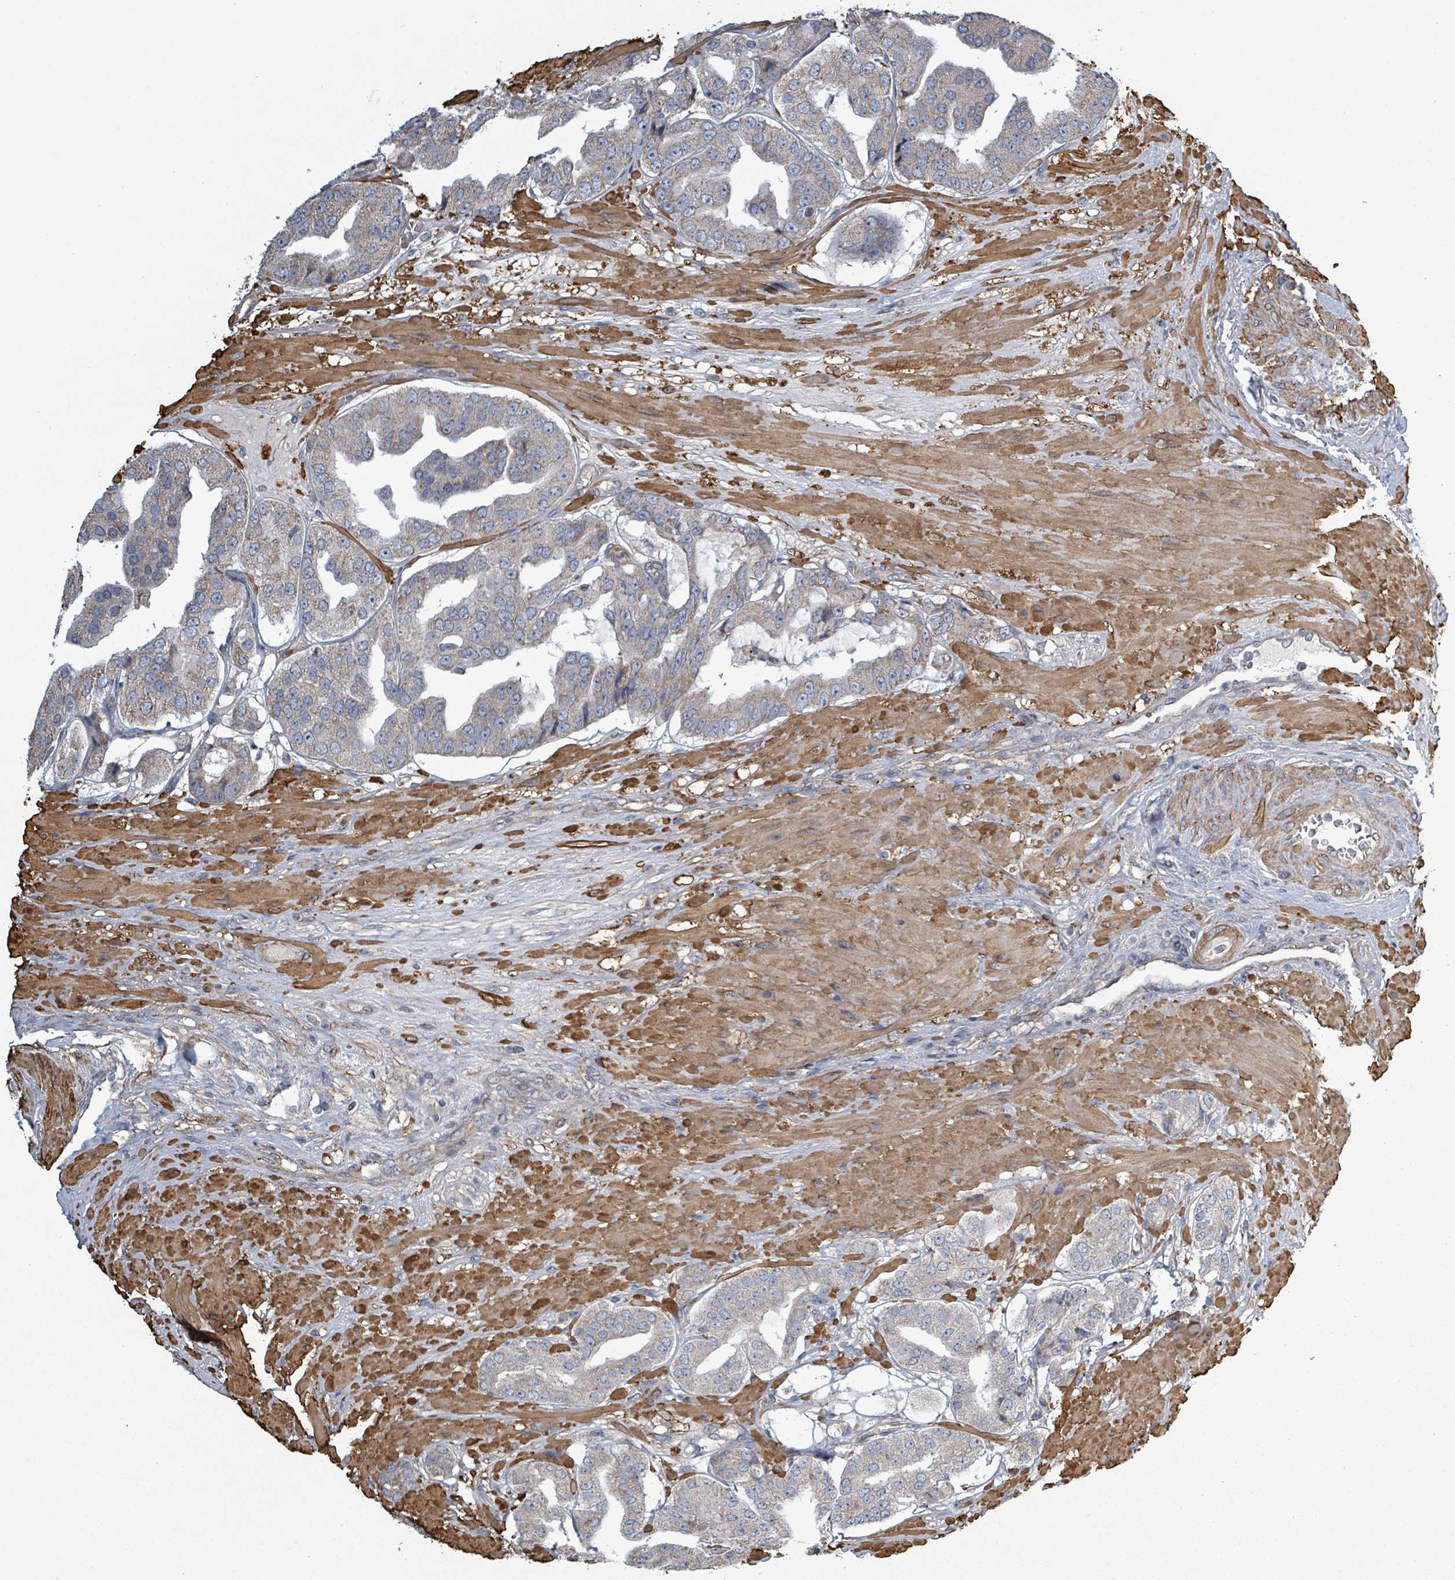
{"staining": {"intensity": "weak", "quantity": "25%-75%", "location": "cytoplasmic/membranous"}, "tissue": "prostate cancer", "cell_type": "Tumor cells", "image_type": "cancer", "snomed": [{"axis": "morphology", "description": "Adenocarcinoma, High grade"}, {"axis": "topography", "description": "Prostate"}], "caption": "There is low levels of weak cytoplasmic/membranous positivity in tumor cells of prostate cancer, as demonstrated by immunohistochemical staining (brown color).", "gene": "ADCK1", "patient": {"sex": "male", "age": 63}}